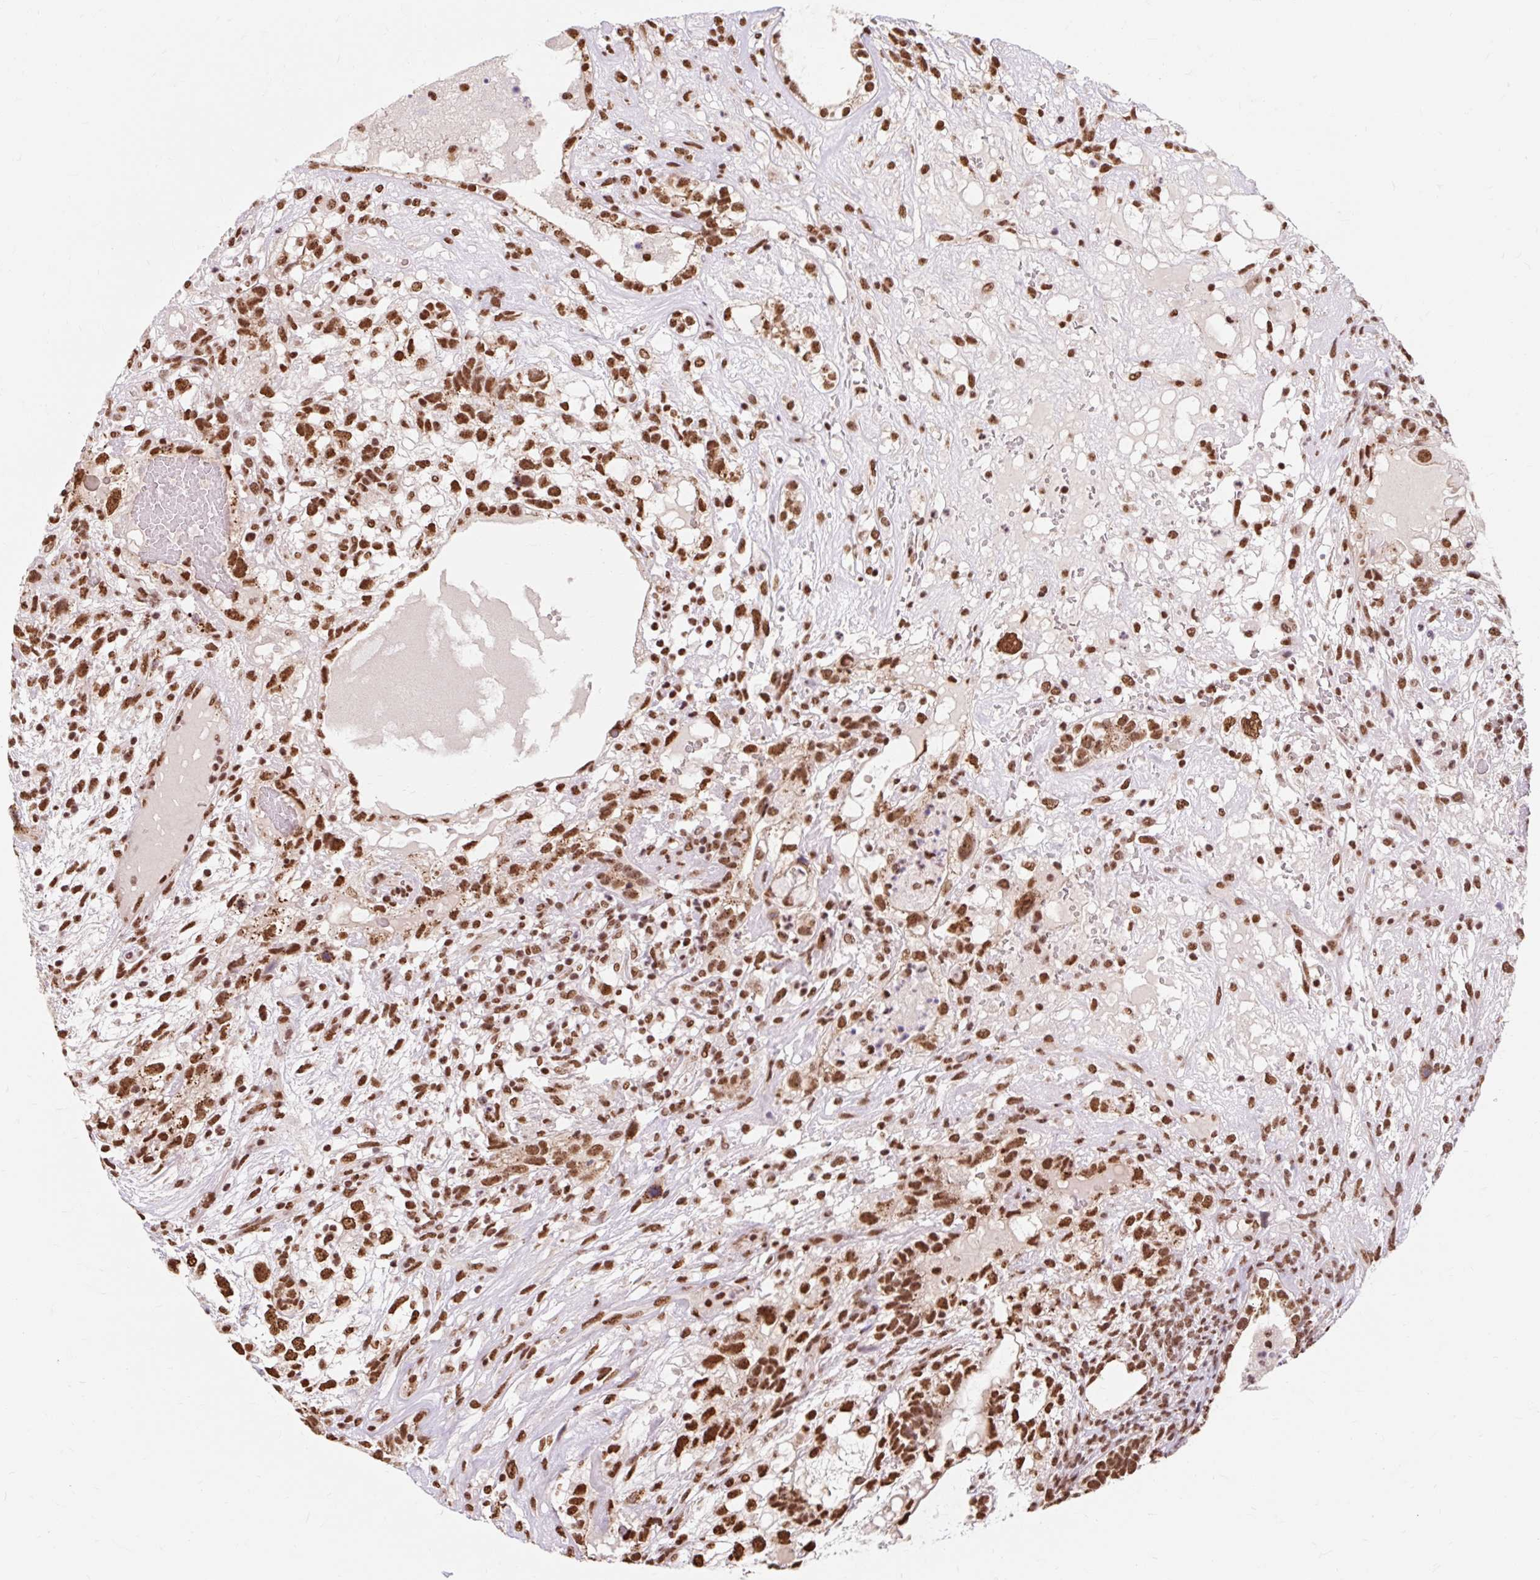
{"staining": {"intensity": "strong", "quantity": ">75%", "location": "nuclear"}, "tissue": "testis cancer", "cell_type": "Tumor cells", "image_type": "cancer", "snomed": [{"axis": "morphology", "description": "Seminoma, NOS"}, {"axis": "morphology", "description": "Carcinoma, Embryonal, NOS"}, {"axis": "topography", "description": "Testis"}], "caption": "The micrograph exhibits staining of testis cancer (embryonal carcinoma), revealing strong nuclear protein positivity (brown color) within tumor cells.", "gene": "BICRA", "patient": {"sex": "male", "age": 41}}